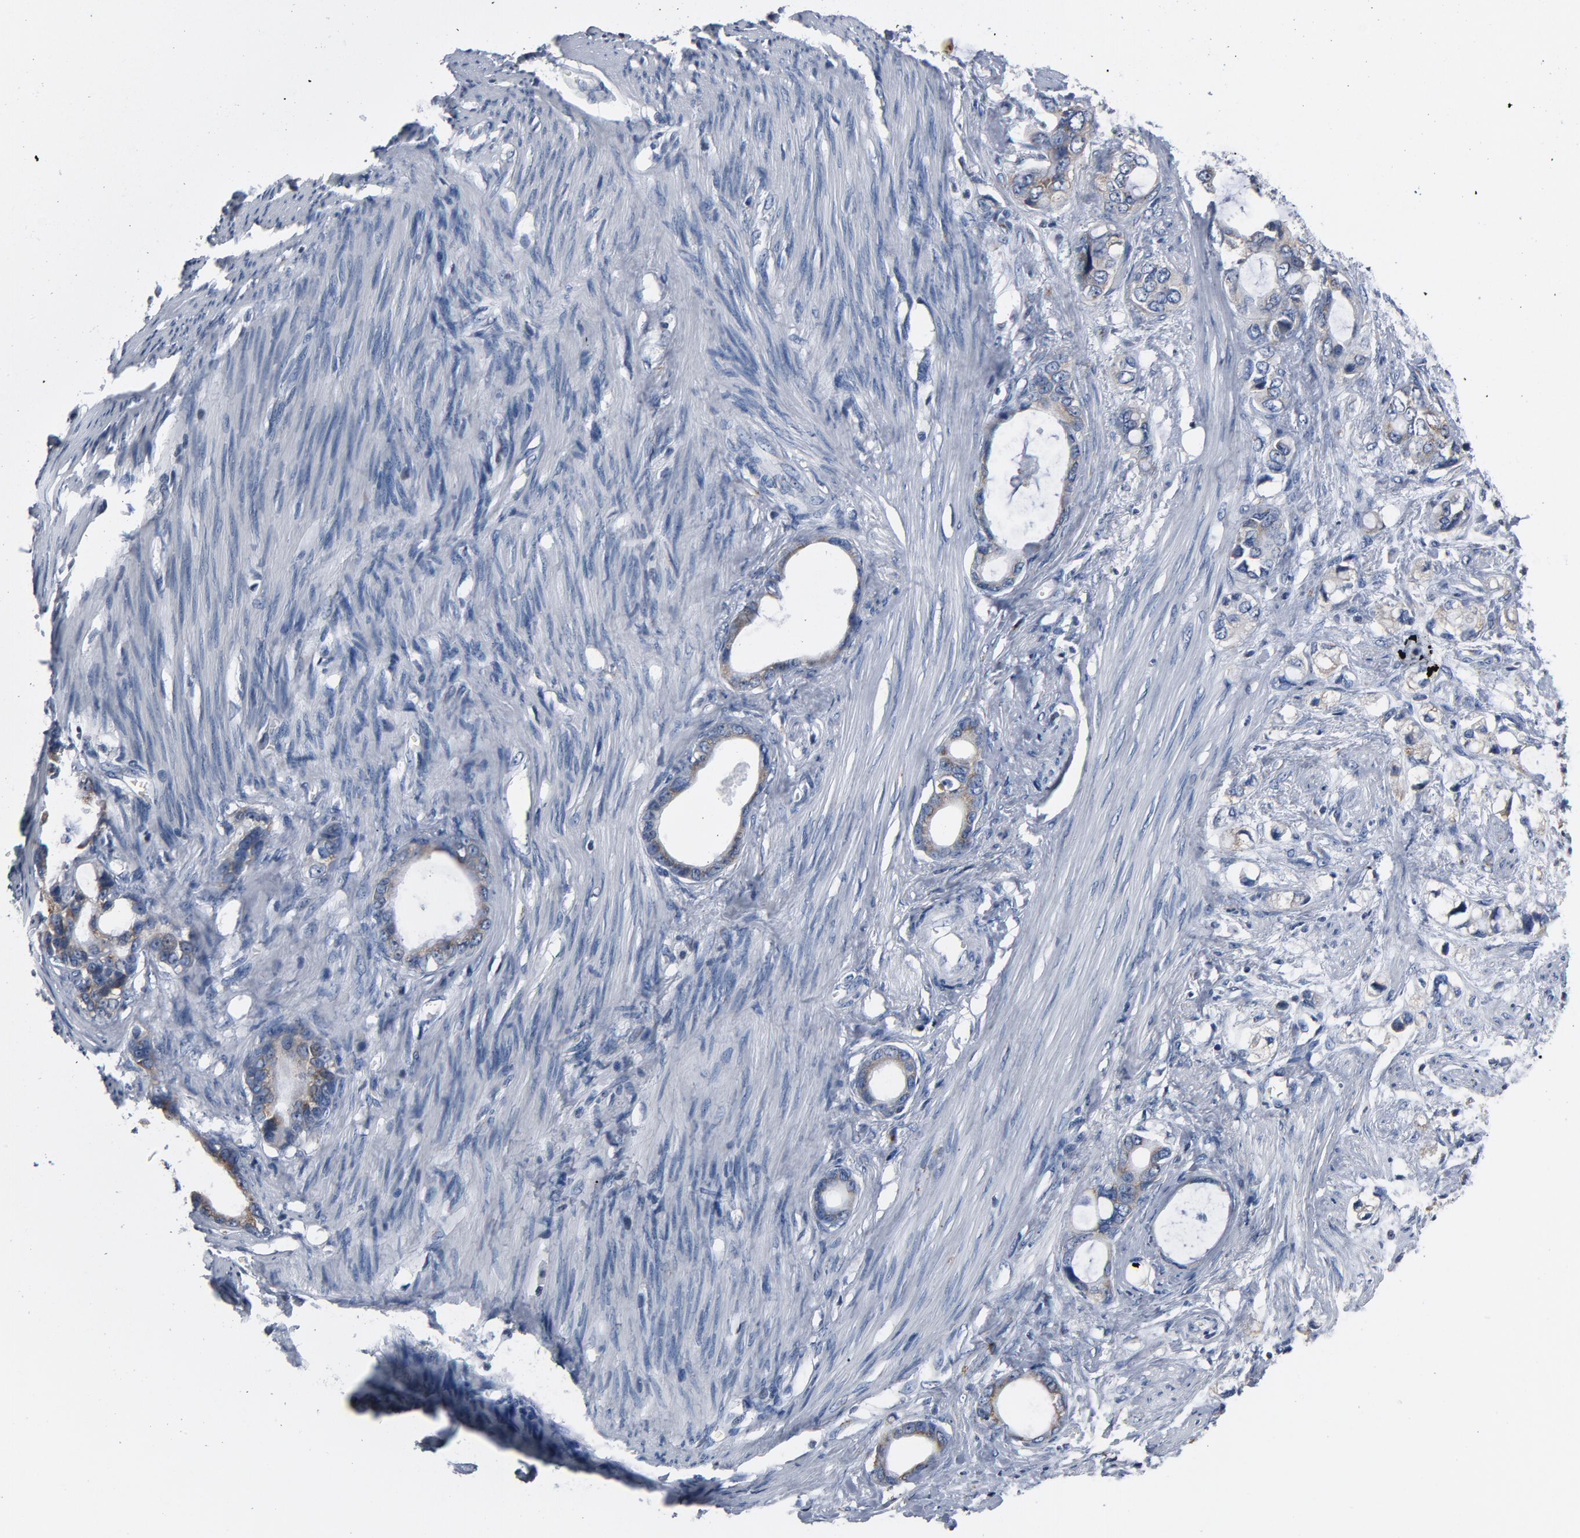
{"staining": {"intensity": "moderate", "quantity": ">75%", "location": "cytoplasmic/membranous"}, "tissue": "stomach cancer", "cell_type": "Tumor cells", "image_type": "cancer", "snomed": [{"axis": "morphology", "description": "Adenocarcinoma, NOS"}, {"axis": "topography", "description": "Stomach"}], "caption": "Stomach adenocarcinoma stained with DAB (3,3'-diaminobenzidine) immunohistochemistry (IHC) displays medium levels of moderate cytoplasmic/membranous positivity in approximately >75% of tumor cells. The protein is shown in brown color, while the nuclei are stained blue.", "gene": "YIPF6", "patient": {"sex": "female", "age": 75}}